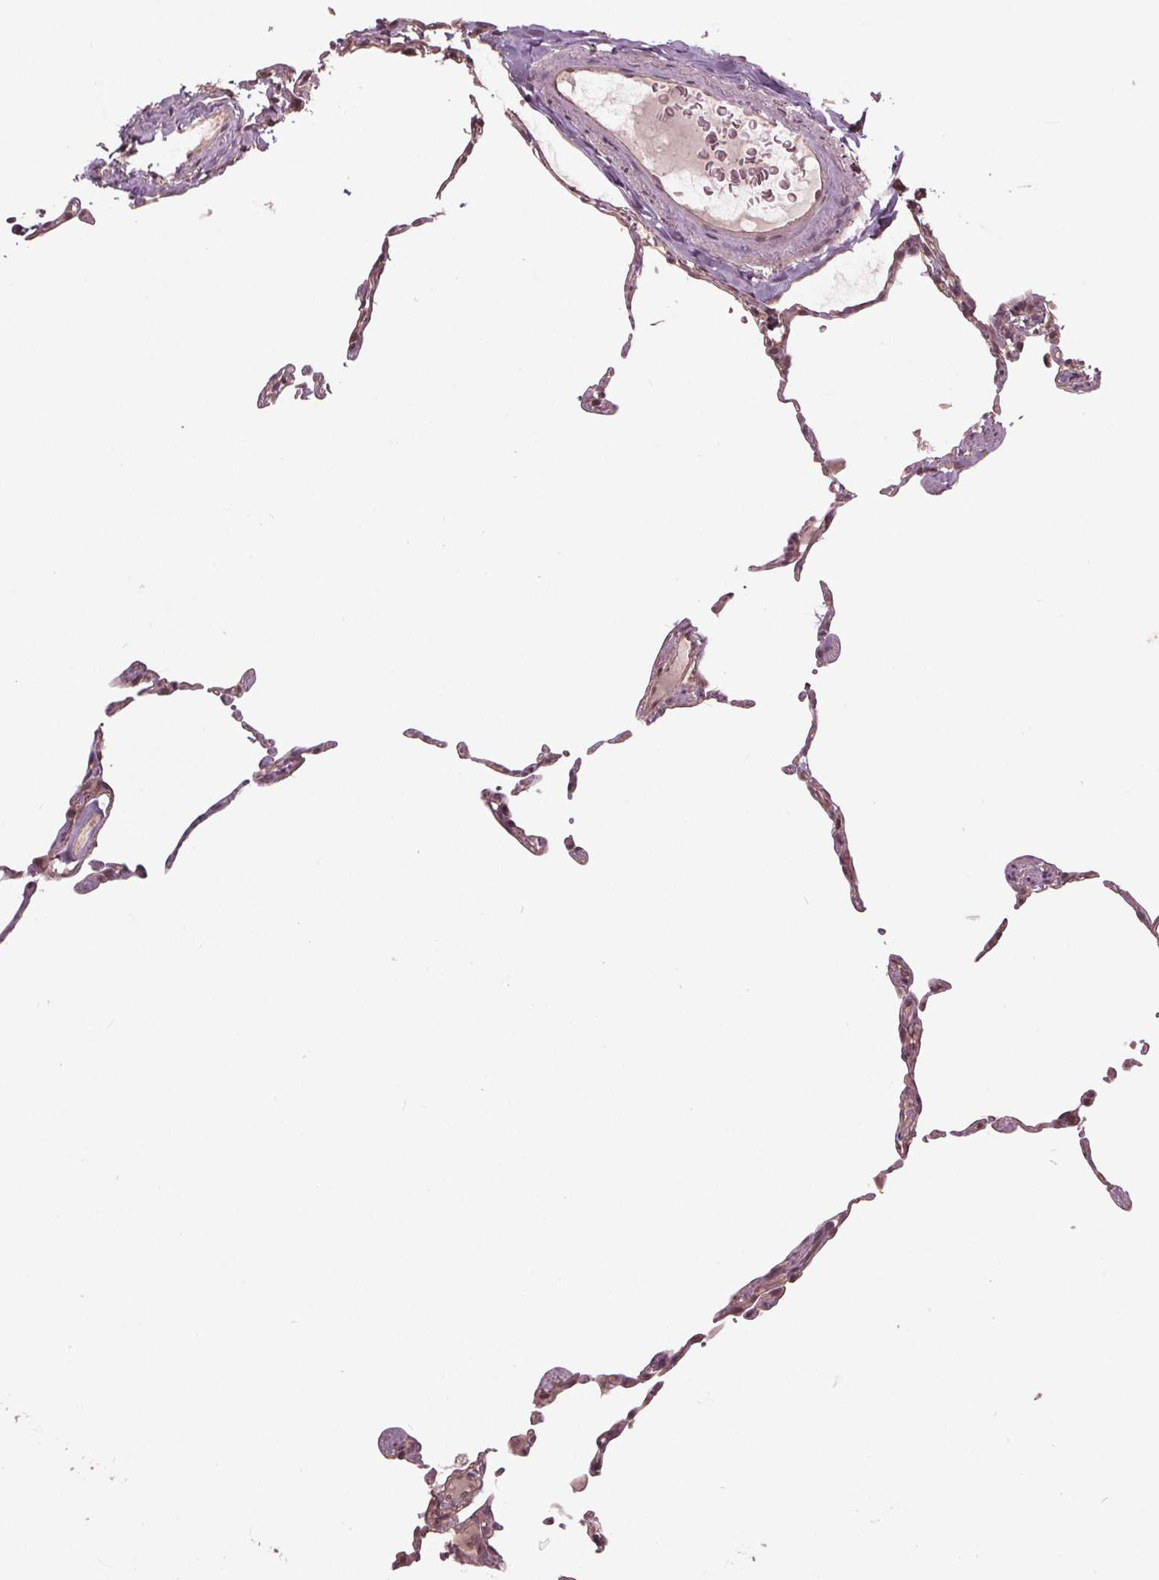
{"staining": {"intensity": "negative", "quantity": "none", "location": "none"}, "tissue": "lung", "cell_type": "Alveolar cells", "image_type": "normal", "snomed": [{"axis": "morphology", "description": "Normal tissue, NOS"}, {"axis": "topography", "description": "Lung"}], "caption": "Immunohistochemistry (IHC) of normal lung displays no staining in alveolar cells.", "gene": "BTBD1", "patient": {"sex": "female", "age": 57}}